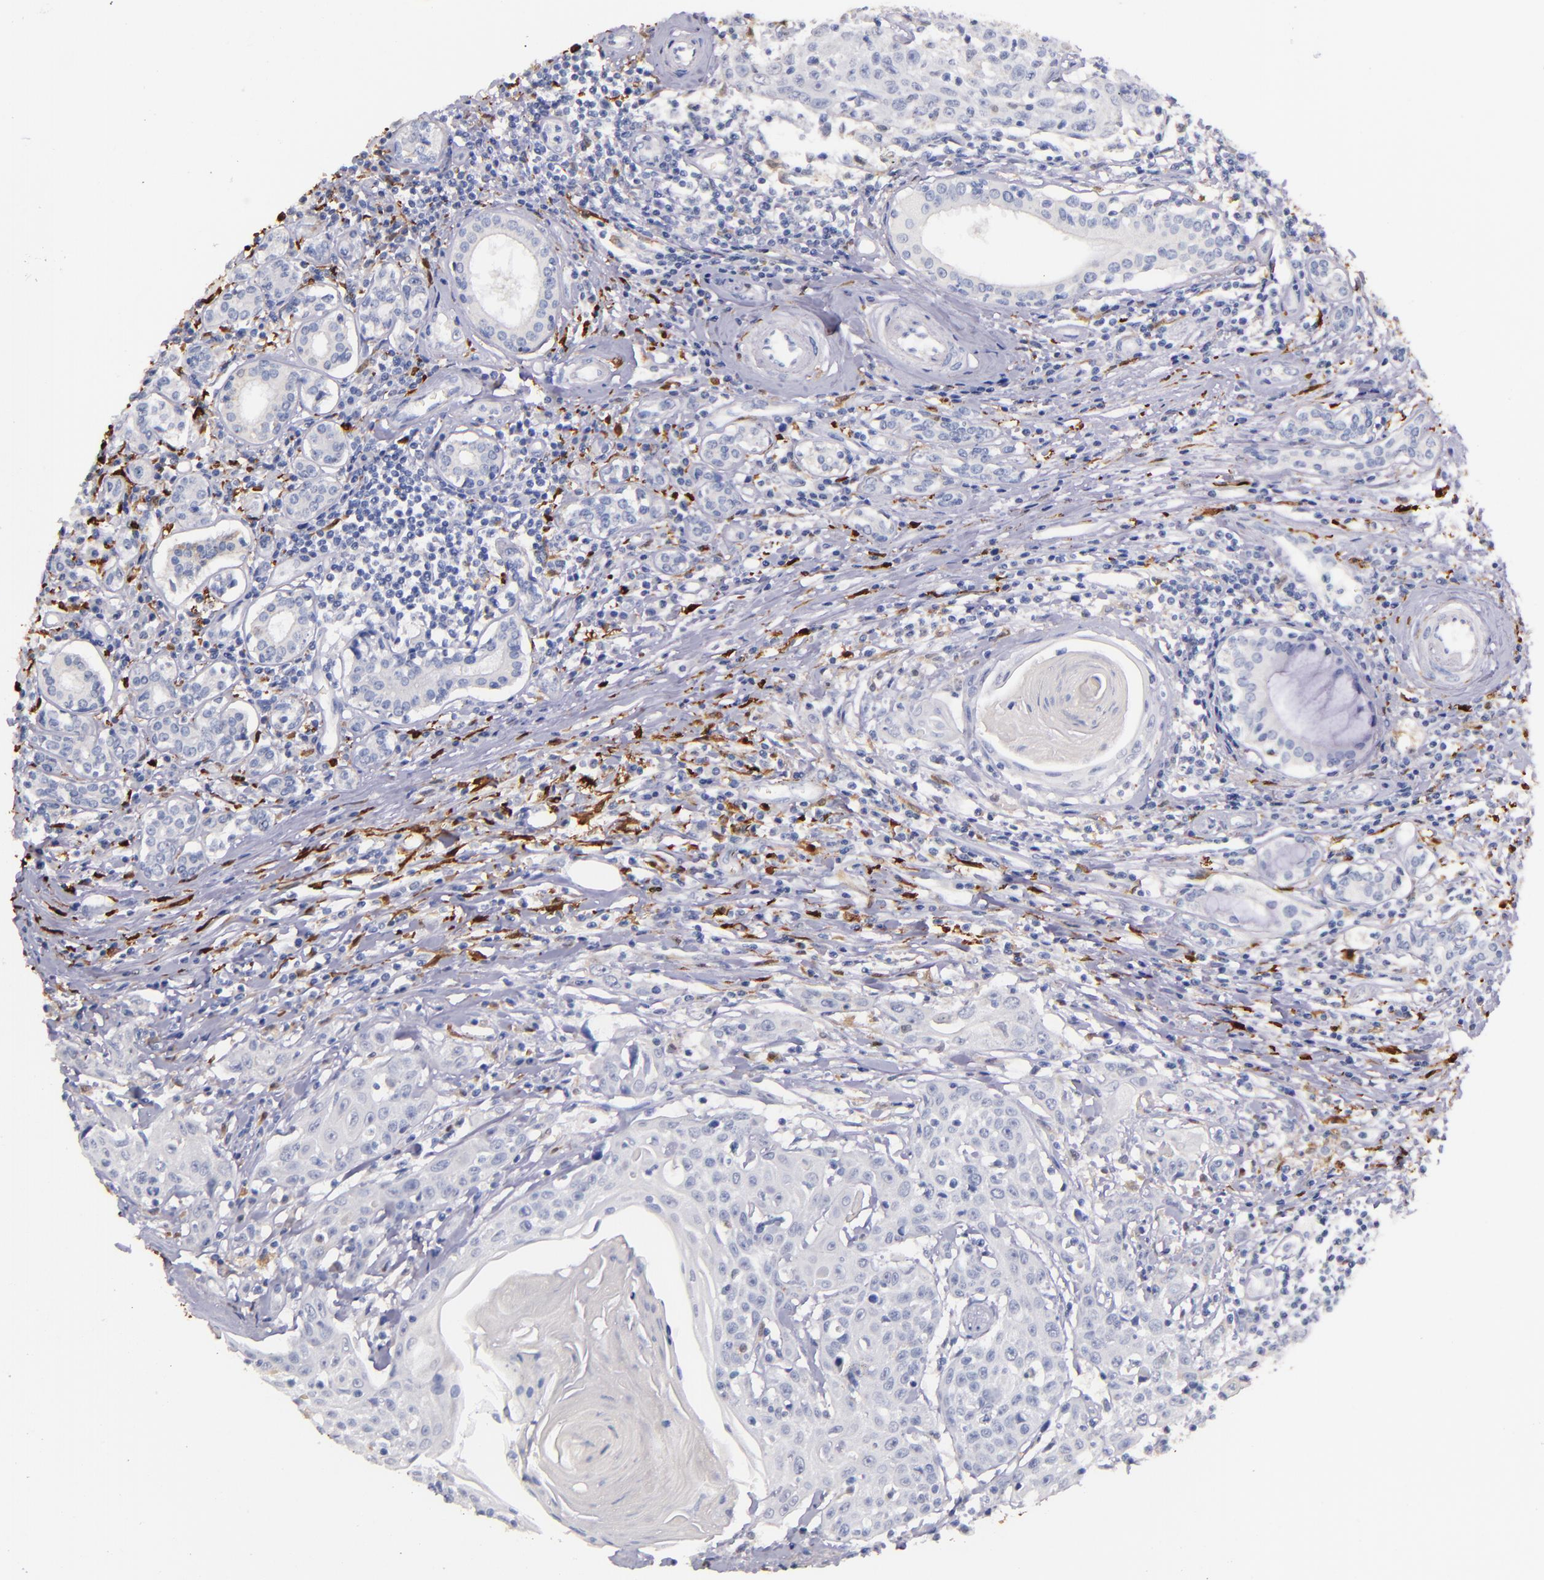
{"staining": {"intensity": "negative", "quantity": "none", "location": "none"}, "tissue": "head and neck cancer", "cell_type": "Tumor cells", "image_type": "cancer", "snomed": [{"axis": "morphology", "description": "Squamous cell carcinoma, NOS"}, {"axis": "morphology", "description": "Squamous cell carcinoma, metastatic, NOS"}, {"axis": "topography", "description": "Lymph node"}, {"axis": "topography", "description": "Salivary gland"}, {"axis": "topography", "description": "Head-Neck"}], "caption": "High magnification brightfield microscopy of head and neck cancer (metastatic squamous cell carcinoma) stained with DAB (3,3'-diaminobenzidine) (brown) and counterstained with hematoxylin (blue): tumor cells show no significant expression. Brightfield microscopy of immunohistochemistry (IHC) stained with DAB (brown) and hematoxylin (blue), captured at high magnification.", "gene": "F13A1", "patient": {"sex": "female", "age": 74}}